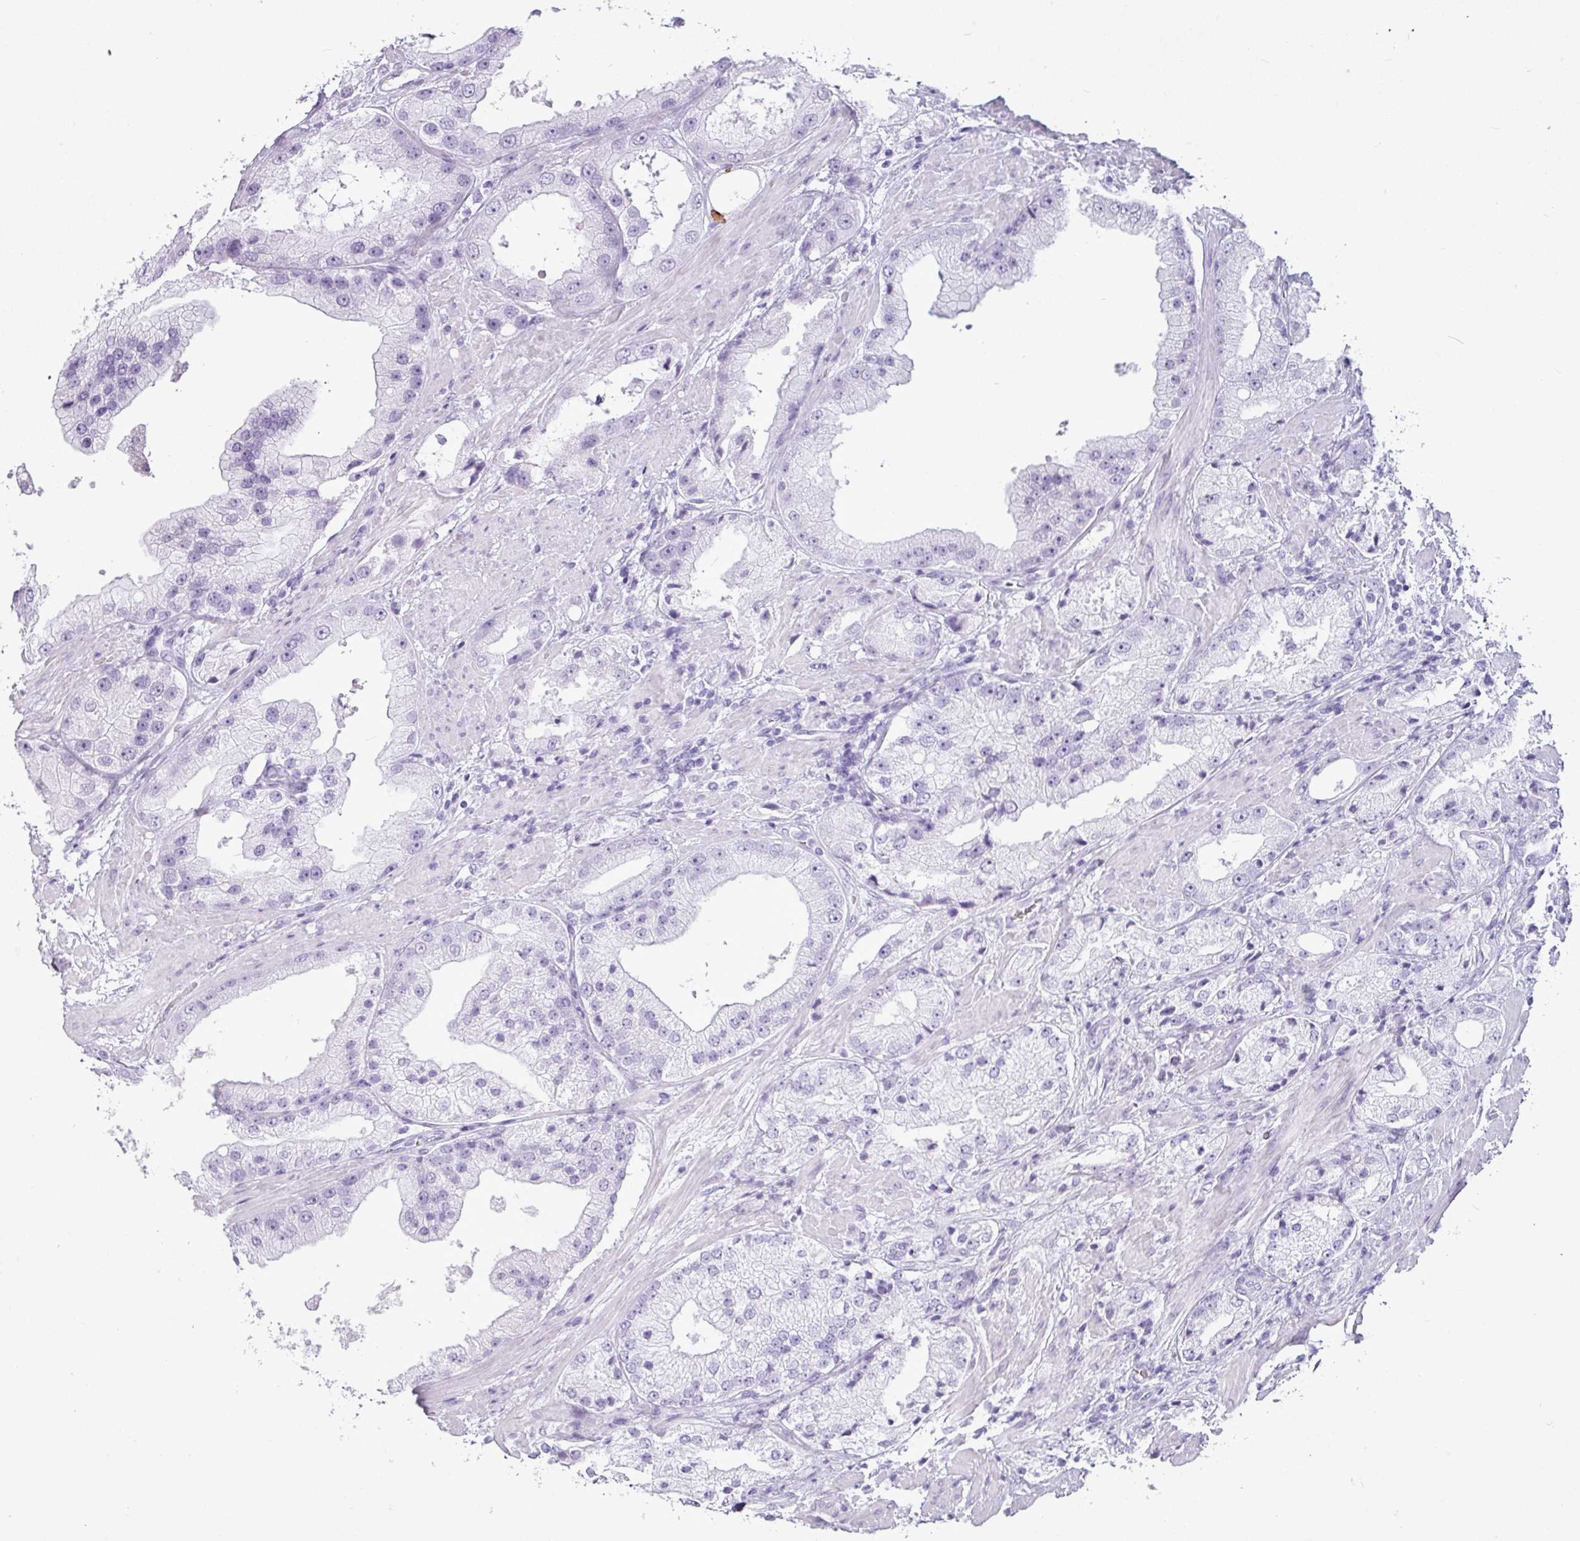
{"staining": {"intensity": "negative", "quantity": "none", "location": "none"}, "tissue": "prostate cancer", "cell_type": "Tumor cells", "image_type": "cancer", "snomed": [{"axis": "morphology", "description": "Adenocarcinoma, Low grade"}, {"axis": "topography", "description": "Prostate"}], "caption": "The histopathology image demonstrates no significant expression in tumor cells of prostate low-grade adenocarcinoma.", "gene": "AMY1B", "patient": {"sex": "male", "age": 67}}